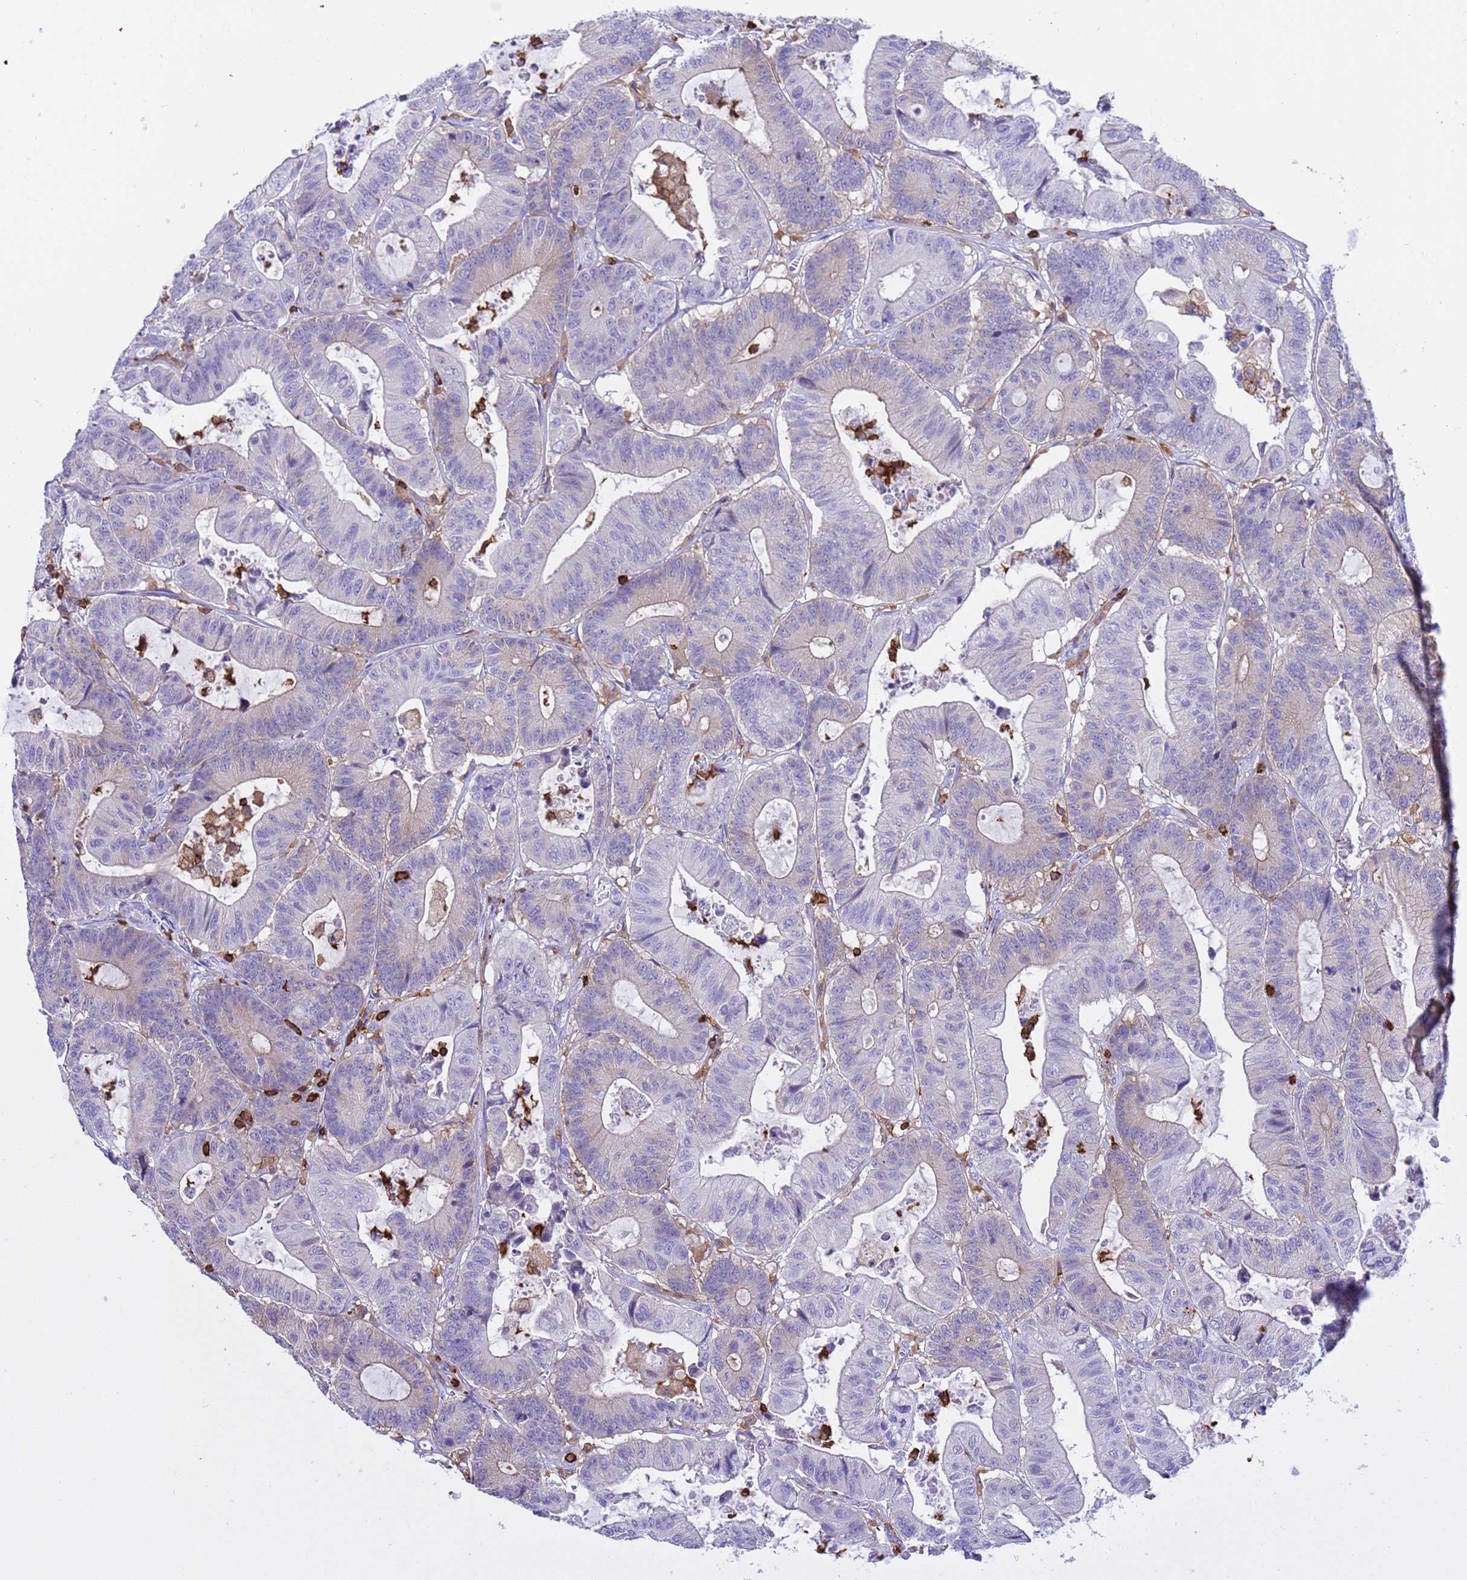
{"staining": {"intensity": "negative", "quantity": "none", "location": "none"}, "tissue": "colorectal cancer", "cell_type": "Tumor cells", "image_type": "cancer", "snomed": [{"axis": "morphology", "description": "Adenocarcinoma, NOS"}, {"axis": "topography", "description": "Colon"}], "caption": "The IHC image has no significant staining in tumor cells of colorectal cancer tissue.", "gene": "IRF5", "patient": {"sex": "female", "age": 84}}